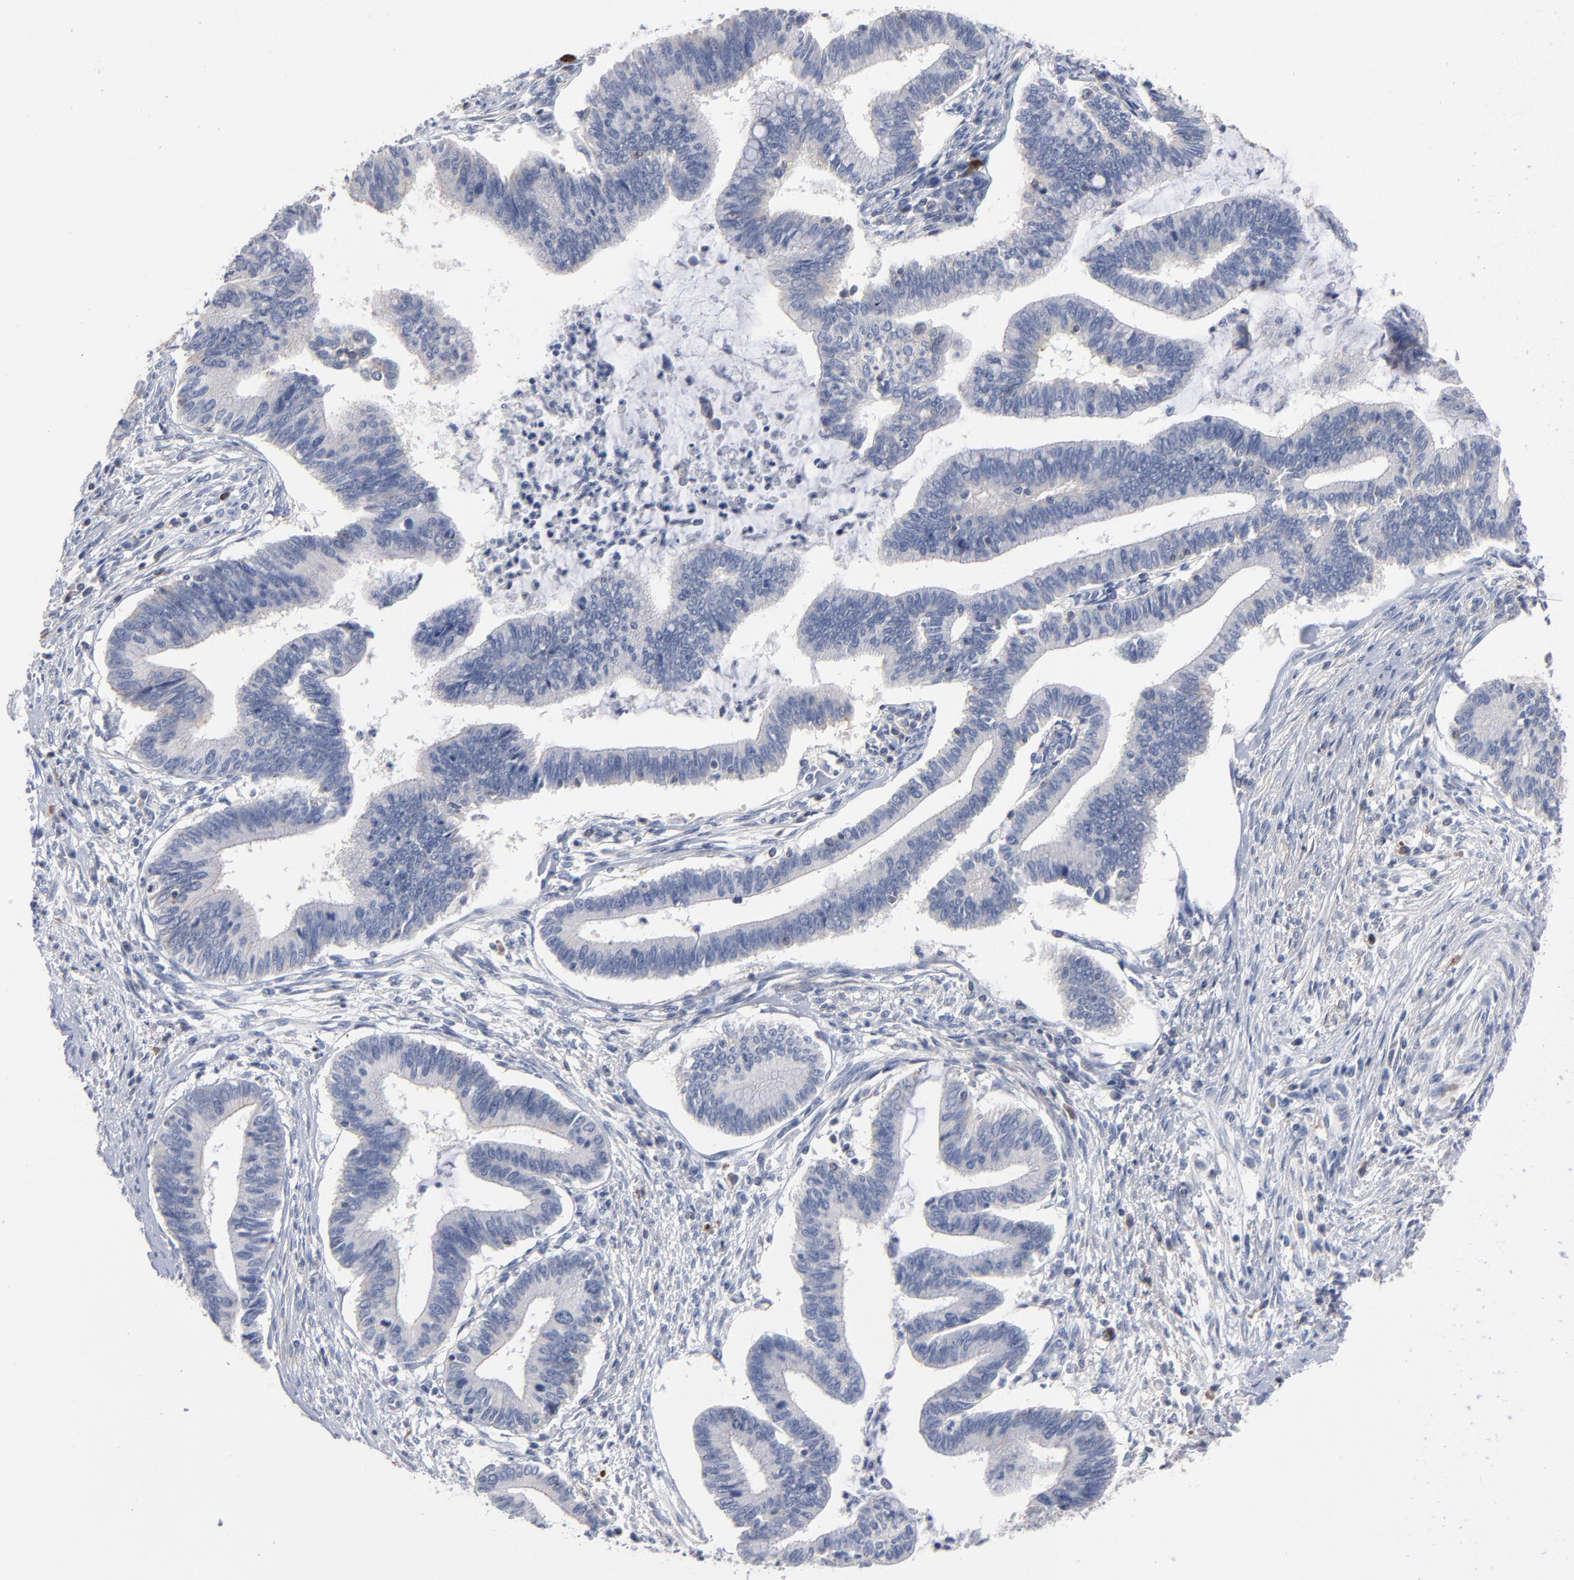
{"staining": {"intensity": "weak", "quantity": "<25%", "location": "cytoplasmic/membranous"}, "tissue": "cervical cancer", "cell_type": "Tumor cells", "image_type": "cancer", "snomed": [{"axis": "morphology", "description": "Adenocarcinoma, NOS"}, {"axis": "topography", "description": "Cervix"}], "caption": "A micrograph of cervical cancer stained for a protein shows no brown staining in tumor cells. (DAB (3,3'-diaminobenzidine) immunohistochemistry visualized using brightfield microscopy, high magnification).", "gene": "PDLIM2", "patient": {"sex": "female", "age": 36}}